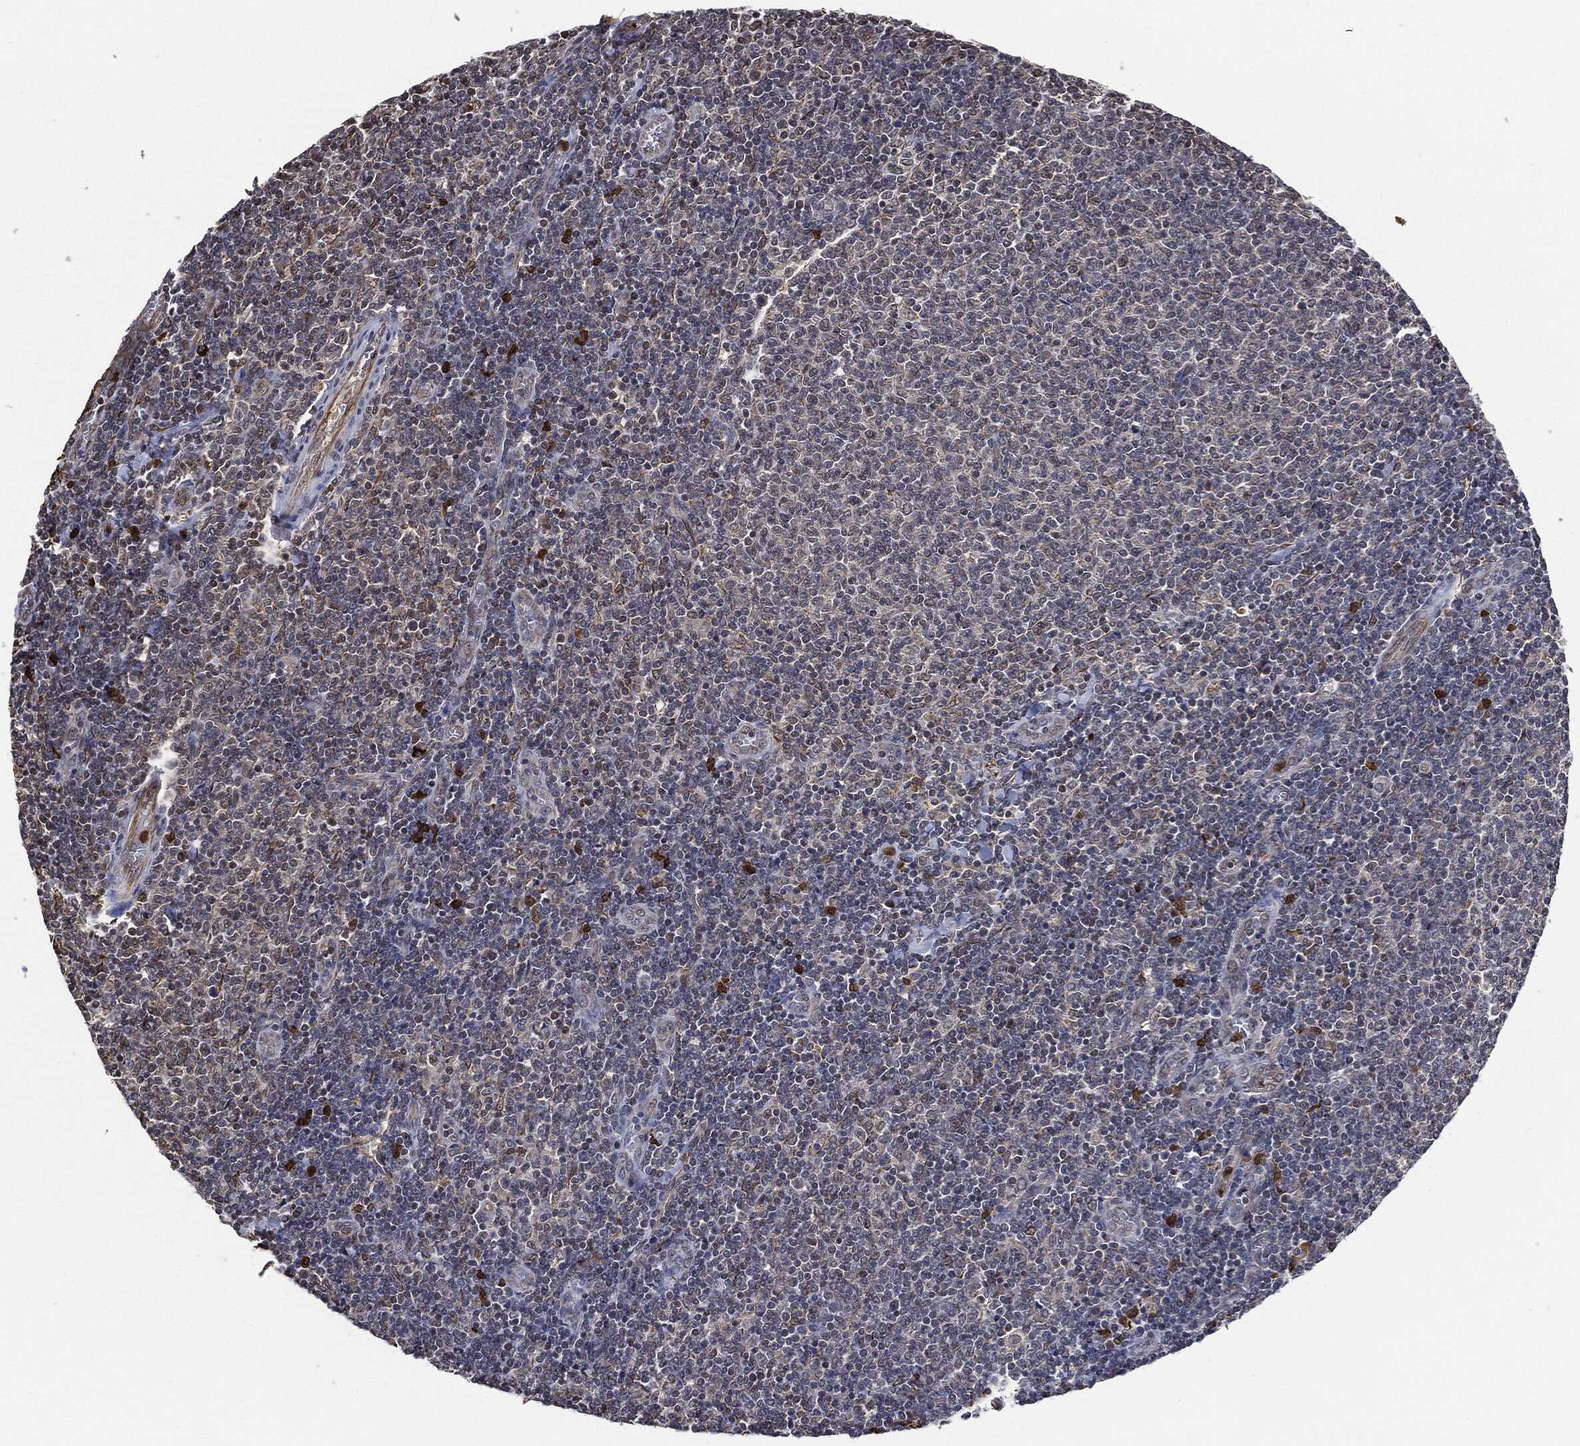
{"staining": {"intensity": "negative", "quantity": "none", "location": "none"}, "tissue": "lymphoma", "cell_type": "Tumor cells", "image_type": "cancer", "snomed": [{"axis": "morphology", "description": "Malignant lymphoma, non-Hodgkin's type, Low grade"}, {"axis": "topography", "description": "Lymph node"}], "caption": "Tumor cells show no significant protein expression in malignant lymphoma, non-Hodgkin's type (low-grade).", "gene": "S100A9", "patient": {"sex": "male", "age": 52}}